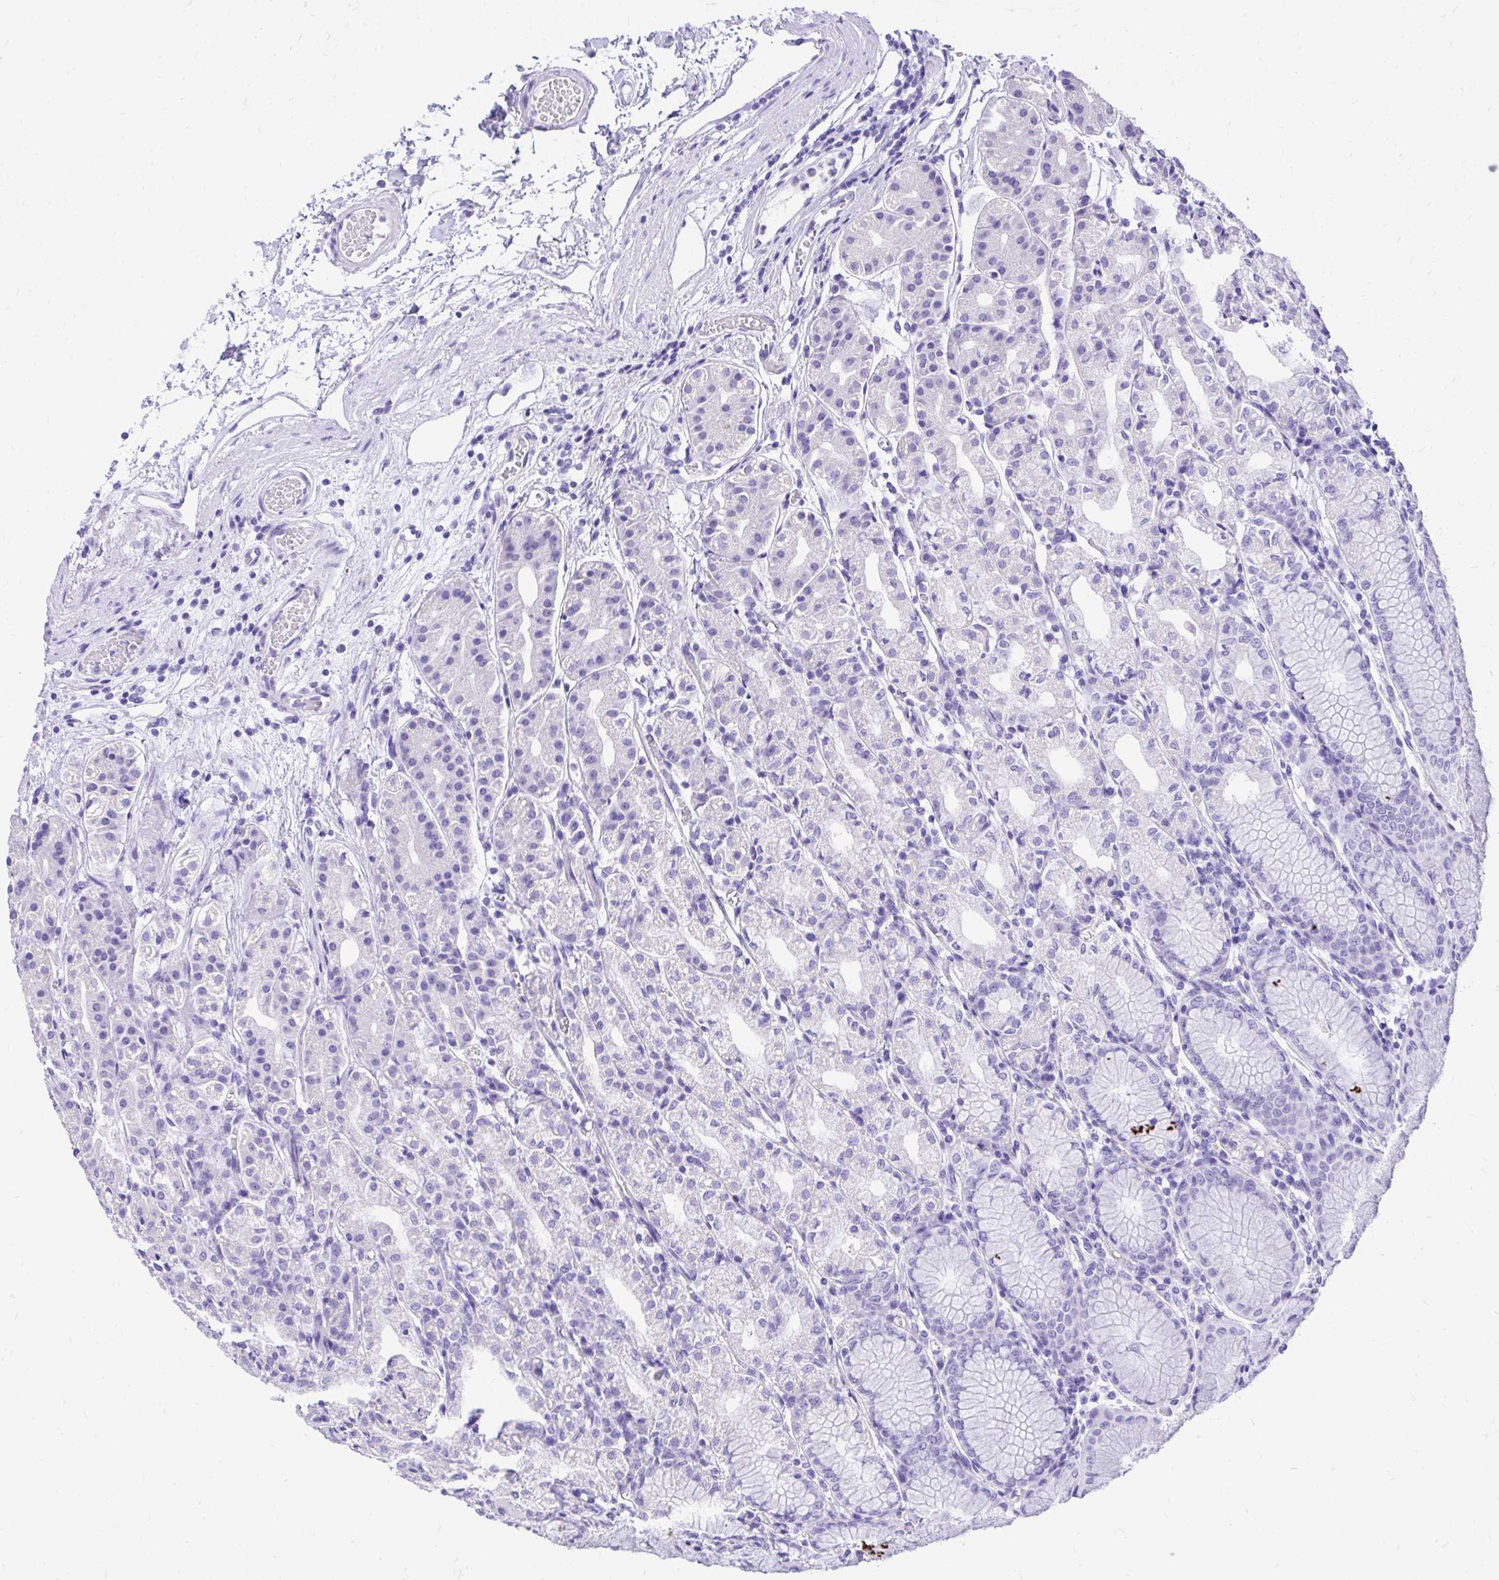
{"staining": {"intensity": "negative", "quantity": "none", "location": "none"}, "tissue": "stomach", "cell_type": "Glandular cells", "image_type": "normal", "snomed": [{"axis": "morphology", "description": "Normal tissue, NOS"}, {"axis": "topography", "description": "Stomach"}], "caption": "Immunohistochemistry of benign stomach reveals no expression in glandular cells.", "gene": "MON1A", "patient": {"sex": "female", "age": 57}}